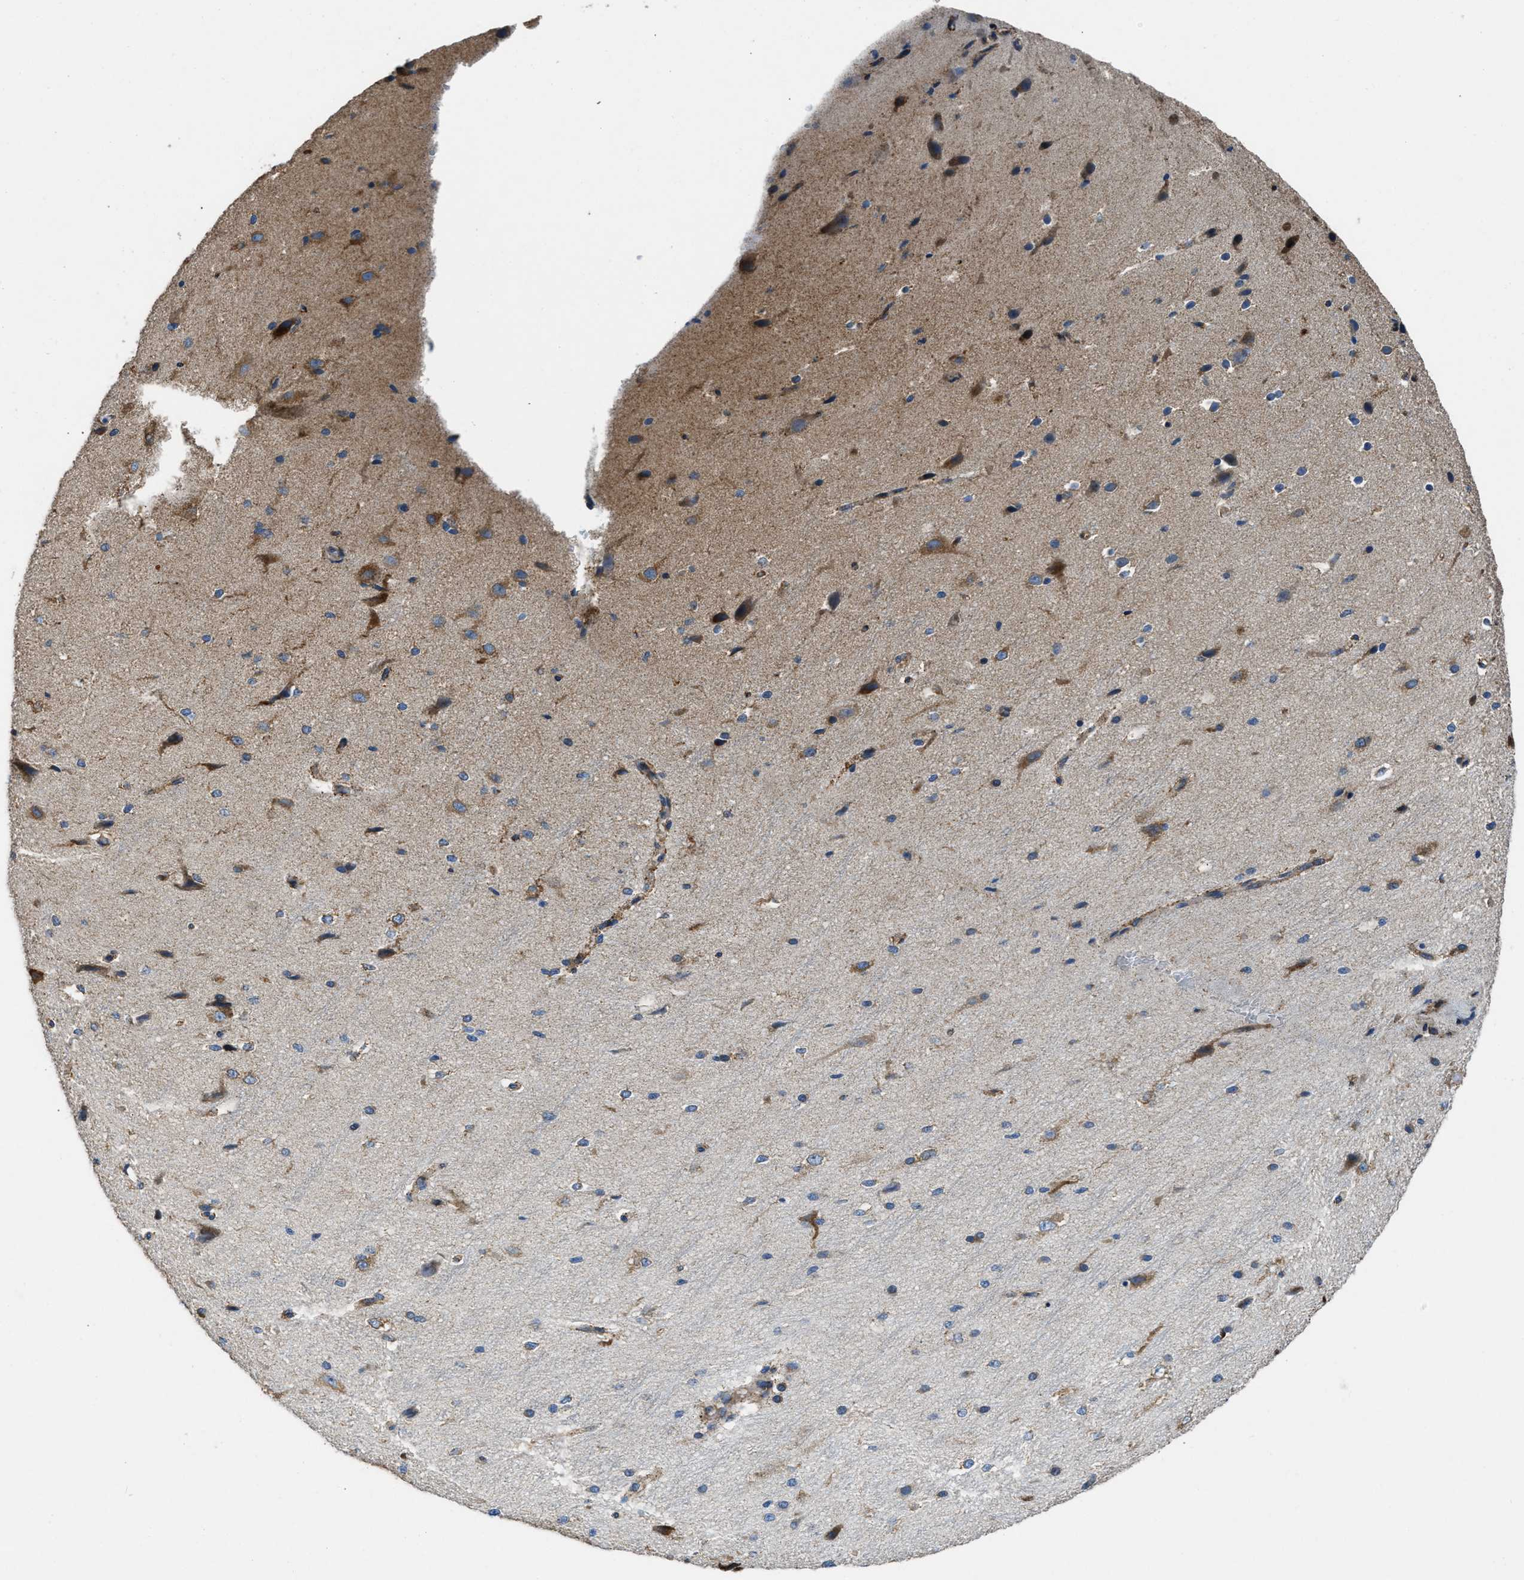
{"staining": {"intensity": "weak", "quantity": ">75%", "location": "cytoplasmic/membranous"}, "tissue": "cerebral cortex", "cell_type": "Endothelial cells", "image_type": "normal", "snomed": [{"axis": "morphology", "description": "Normal tissue, NOS"}, {"axis": "morphology", "description": "Developmental malformation"}, {"axis": "topography", "description": "Cerebral cortex"}], "caption": "Immunohistochemistry micrograph of unremarkable human cerebral cortex stained for a protein (brown), which displays low levels of weak cytoplasmic/membranous positivity in approximately >75% of endothelial cells.", "gene": "TMEM150A", "patient": {"sex": "female", "age": 30}}